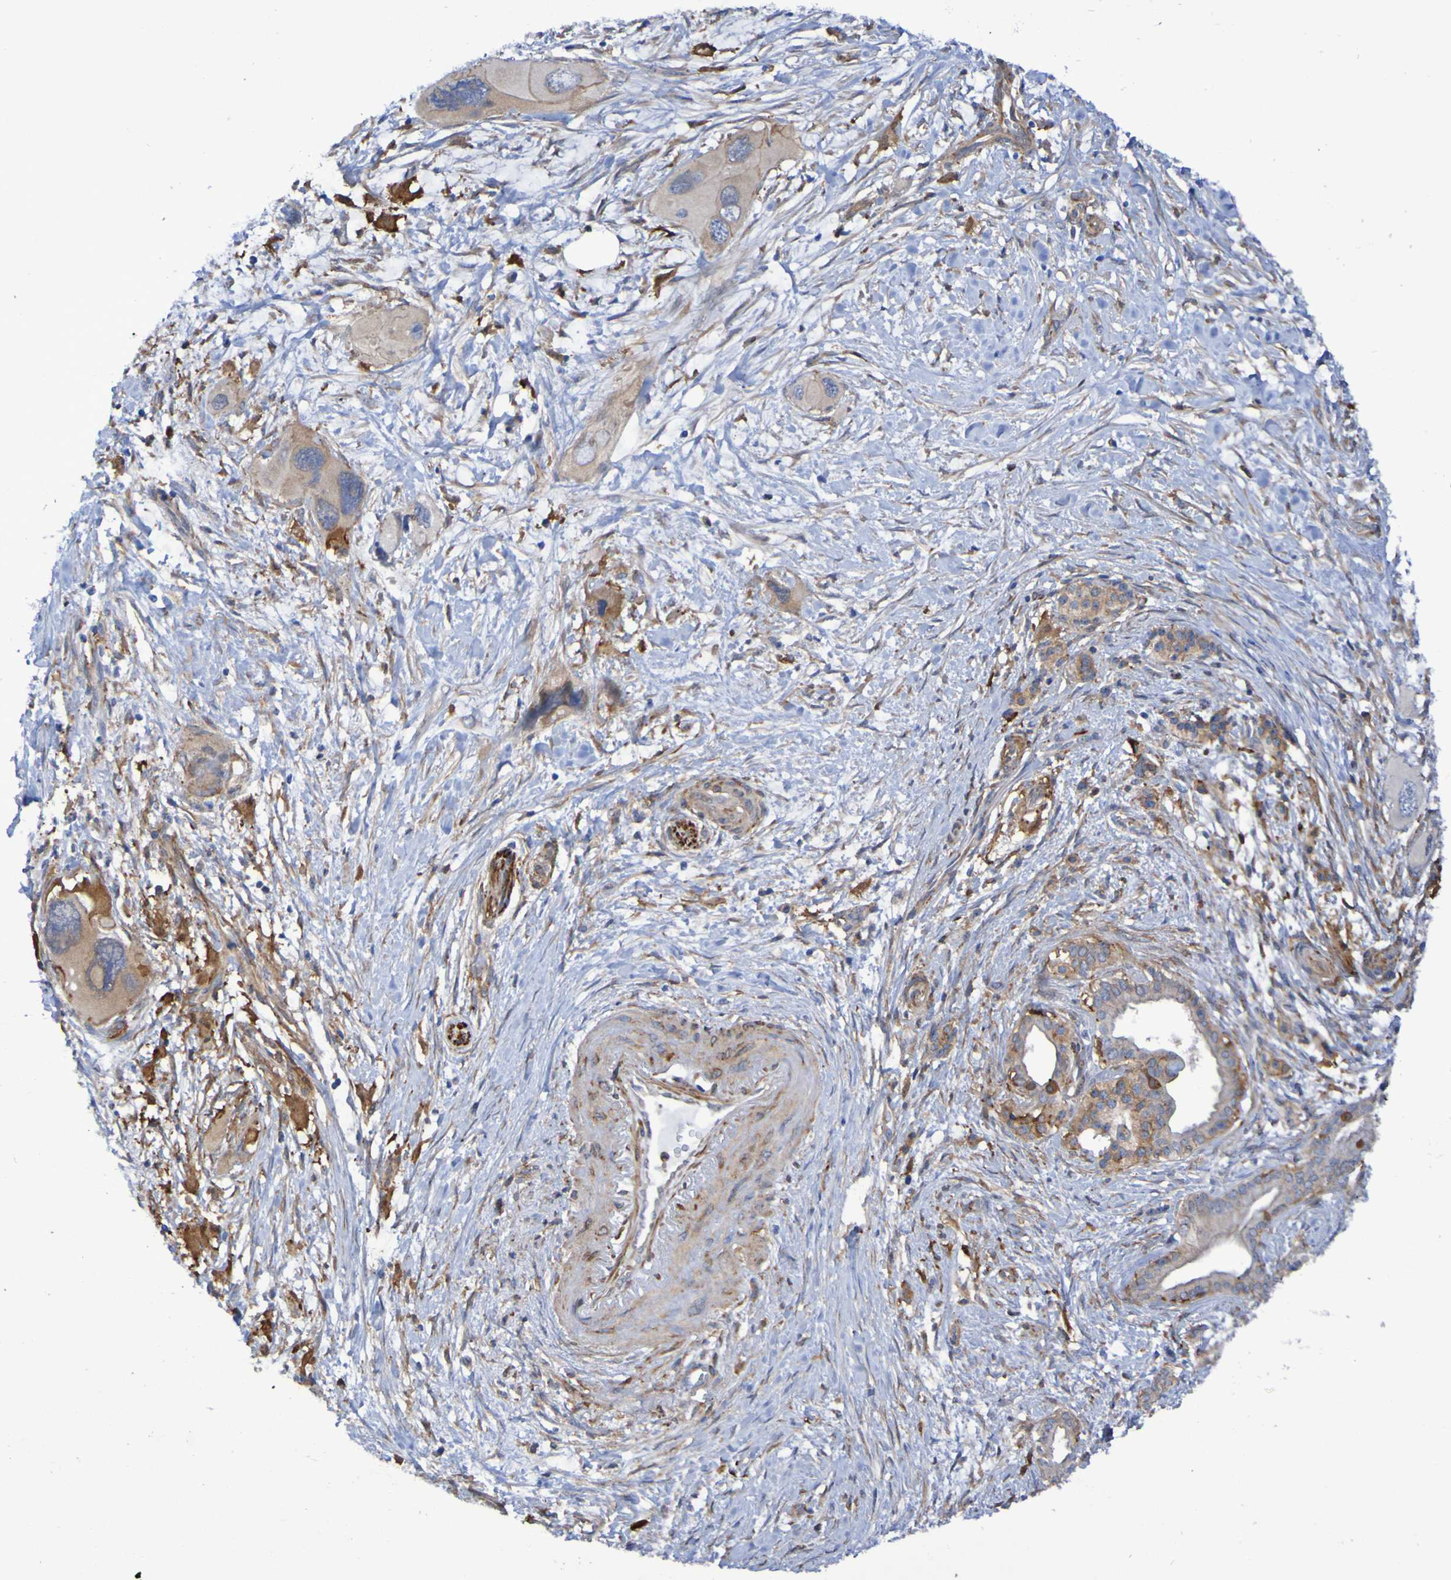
{"staining": {"intensity": "moderate", "quantity": "<25%", "location": "cytoplasmic/membranous"}, "tissue": "pancreatic cancer", "cell_type": "Tumor cells", "image_type": "cancer", "snomed": [{"axis": "morphology", "description": "Adenocarcinoma, NOS"}, {"axis": "topography", "description": "Pancreas"}], "caption": "Immunohistochemistry histopathology image of neoplastic tissue: human pancreatic cancer (adenocarcinoma) stained using IHC displays low levels of moderate protein expression localized specifically in the cytoplasmic/membranous of tumor cells, appearing as a cytoplasmic/membranous brown color.", "gene": "SCRG1", "patient": {"sex": "male", "age": 73}}